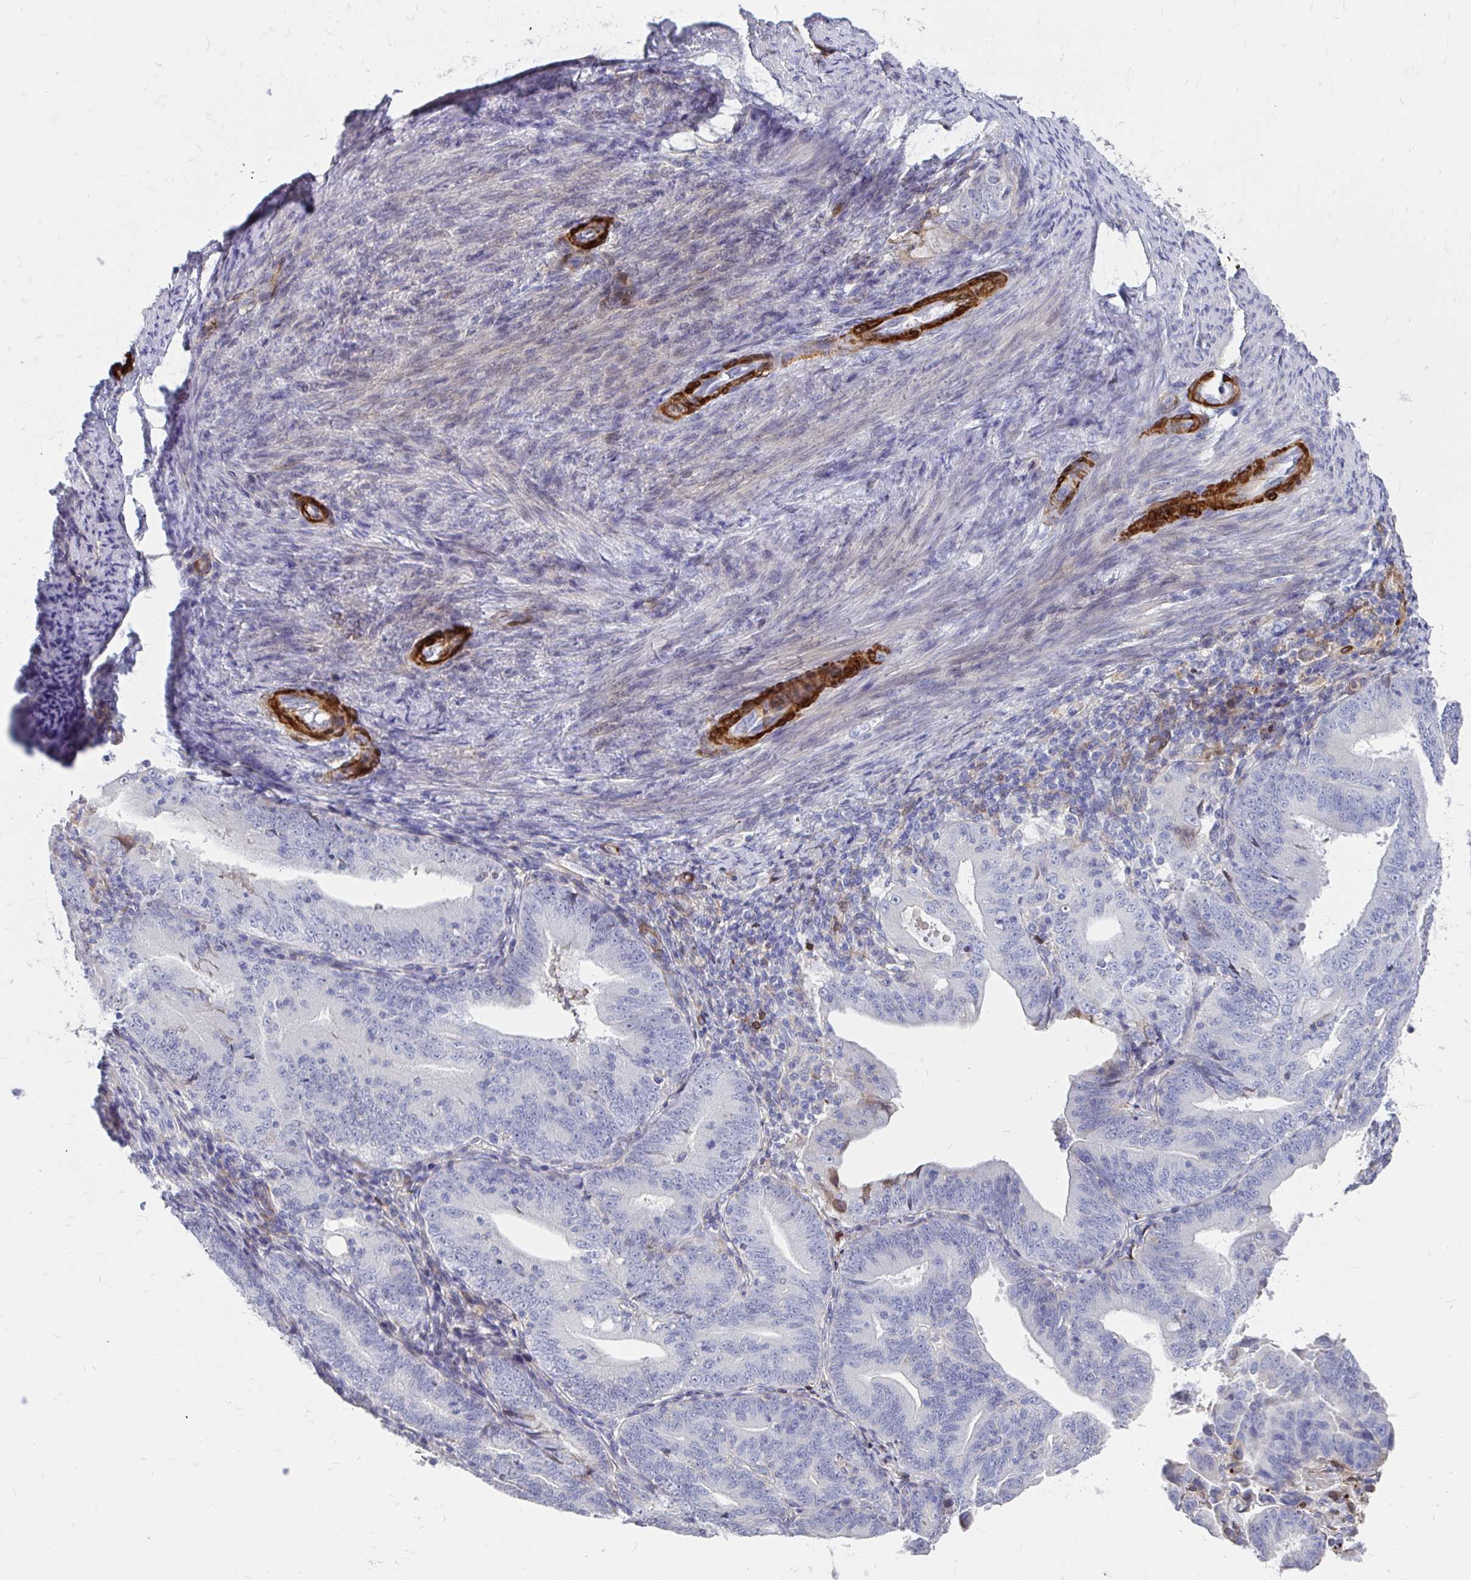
{"staining": {"intensity": "negative", "quantity": "none", "location": "none"}, "tissue": "endometrial cancer", "cell_type": "Tumor cells", "image_type": "cancer", "snomed": [{"axis": "morphology", "description": "Adenocarcinoma, NOS"}, {"axis": "topography", "description": "Endometrium"}], "caption": "A micrograph of endometrial cancer stained for a protein exhibits no brown staining in tumor cells.", "gene": "CDKL1", "patient": {"sex": "female", "age": 70}}